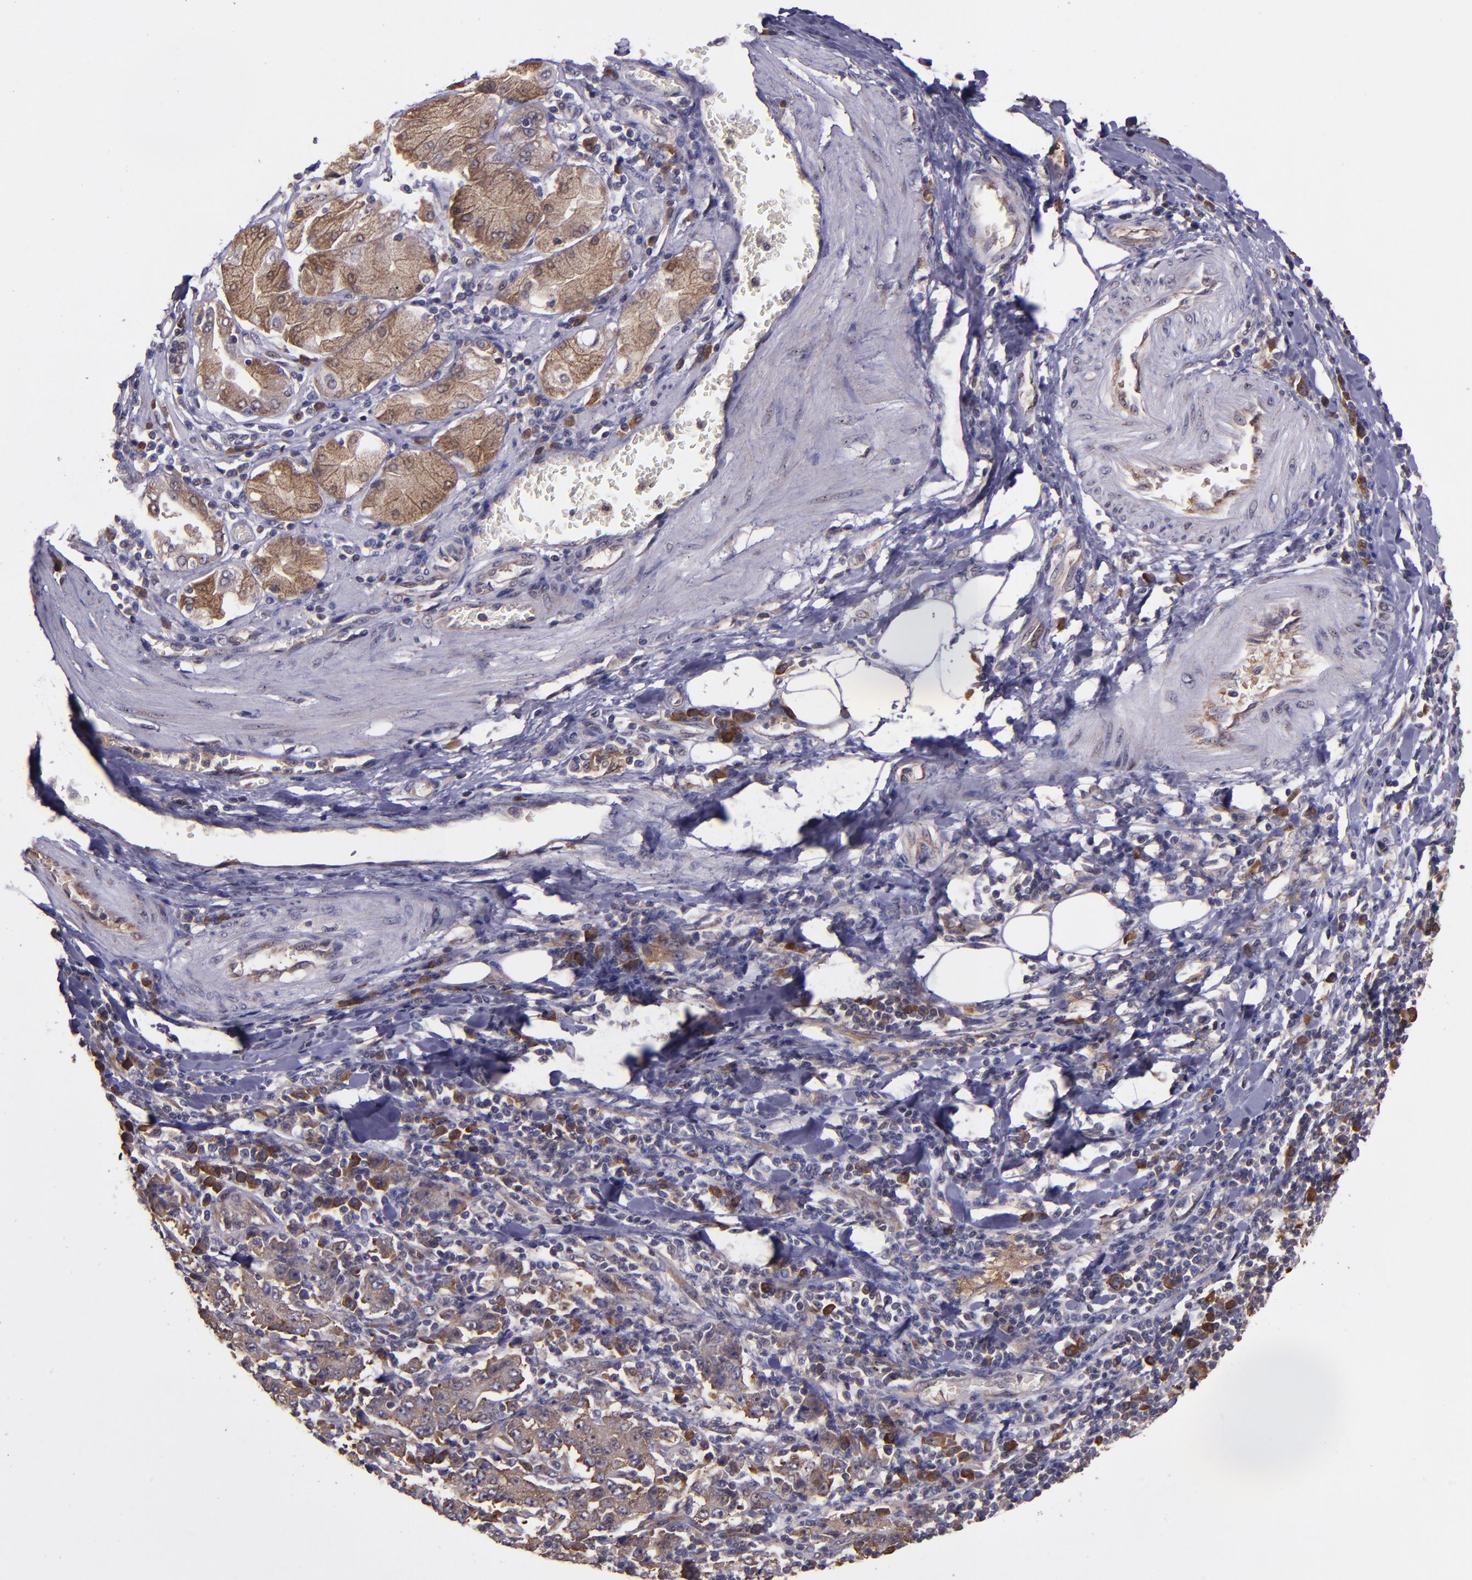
{"staining": {"intensity": "moderate", "quantity": ">75%", "location": "cytoplasmic/membranous"}, "tissue": "stomach cancer", "cell_type": "Tumor cells", "image_type": "cancer", "snomed": [{"axis": "morphology", "description": "Normal tissue, NOS"}, {"axis": "morphology", "description": "Adenocarcinoma, NOS"}, {"axis": "topography", "description": "Stomach, upper"}, {"axis": "topography", "description": "Stomach"}], "caption": "Immunohistochemistry staining of stomach cancer, which reveals medium levels of moderate cytoplasmic/membranous positivity in approximately >75% of tumor cells indicating moderate cytoplasmic/membranous protein expression. The staining was performed using DAB (3,3'-diaminobenzidine) (brown) for protein detection and nuclei were counterstained in hematoxylin (blue).", "gene": "USP51", "patient": {"sex": "male", "age": 59}}